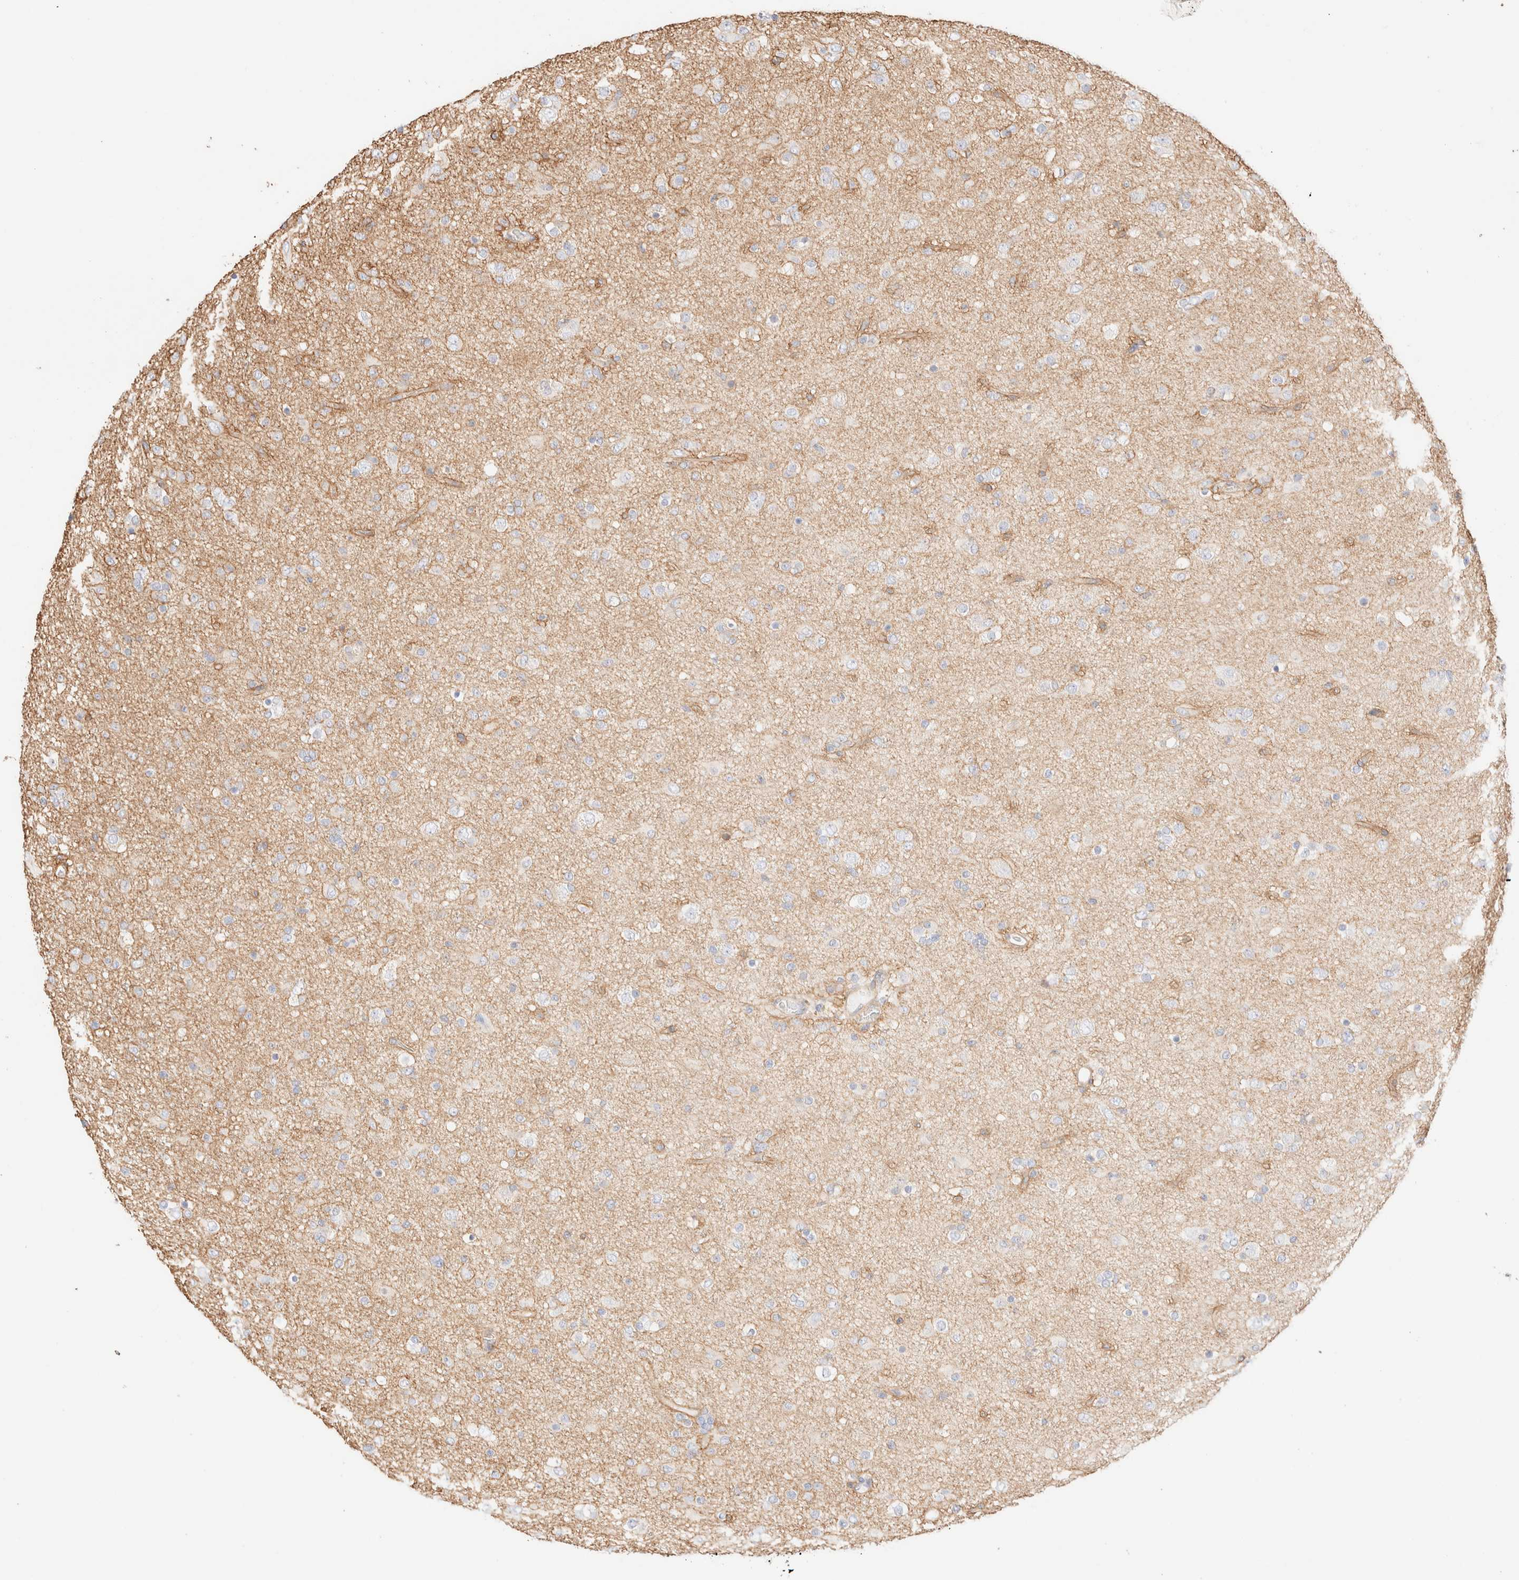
{"staining": {"intensity": "negative", "quantity": "none", "location": "none"}, "tissue": "glioma", "cell_type": "Tumor cells", "image_type": "cancer", "snomed": [{"axis": "morphology", "description": "Glioma, malignant, Low grade"}, {"axis": "topography", "description": "Brain"}], "caption": "High magnification brightfield microscopy of glioma stained with DAB (brown) and counterstained with hematoxylin (blue): tumor cells show no significant positivity.", "gene": "NIBAN2", "patient": {"sex": "male", "age": 65}}